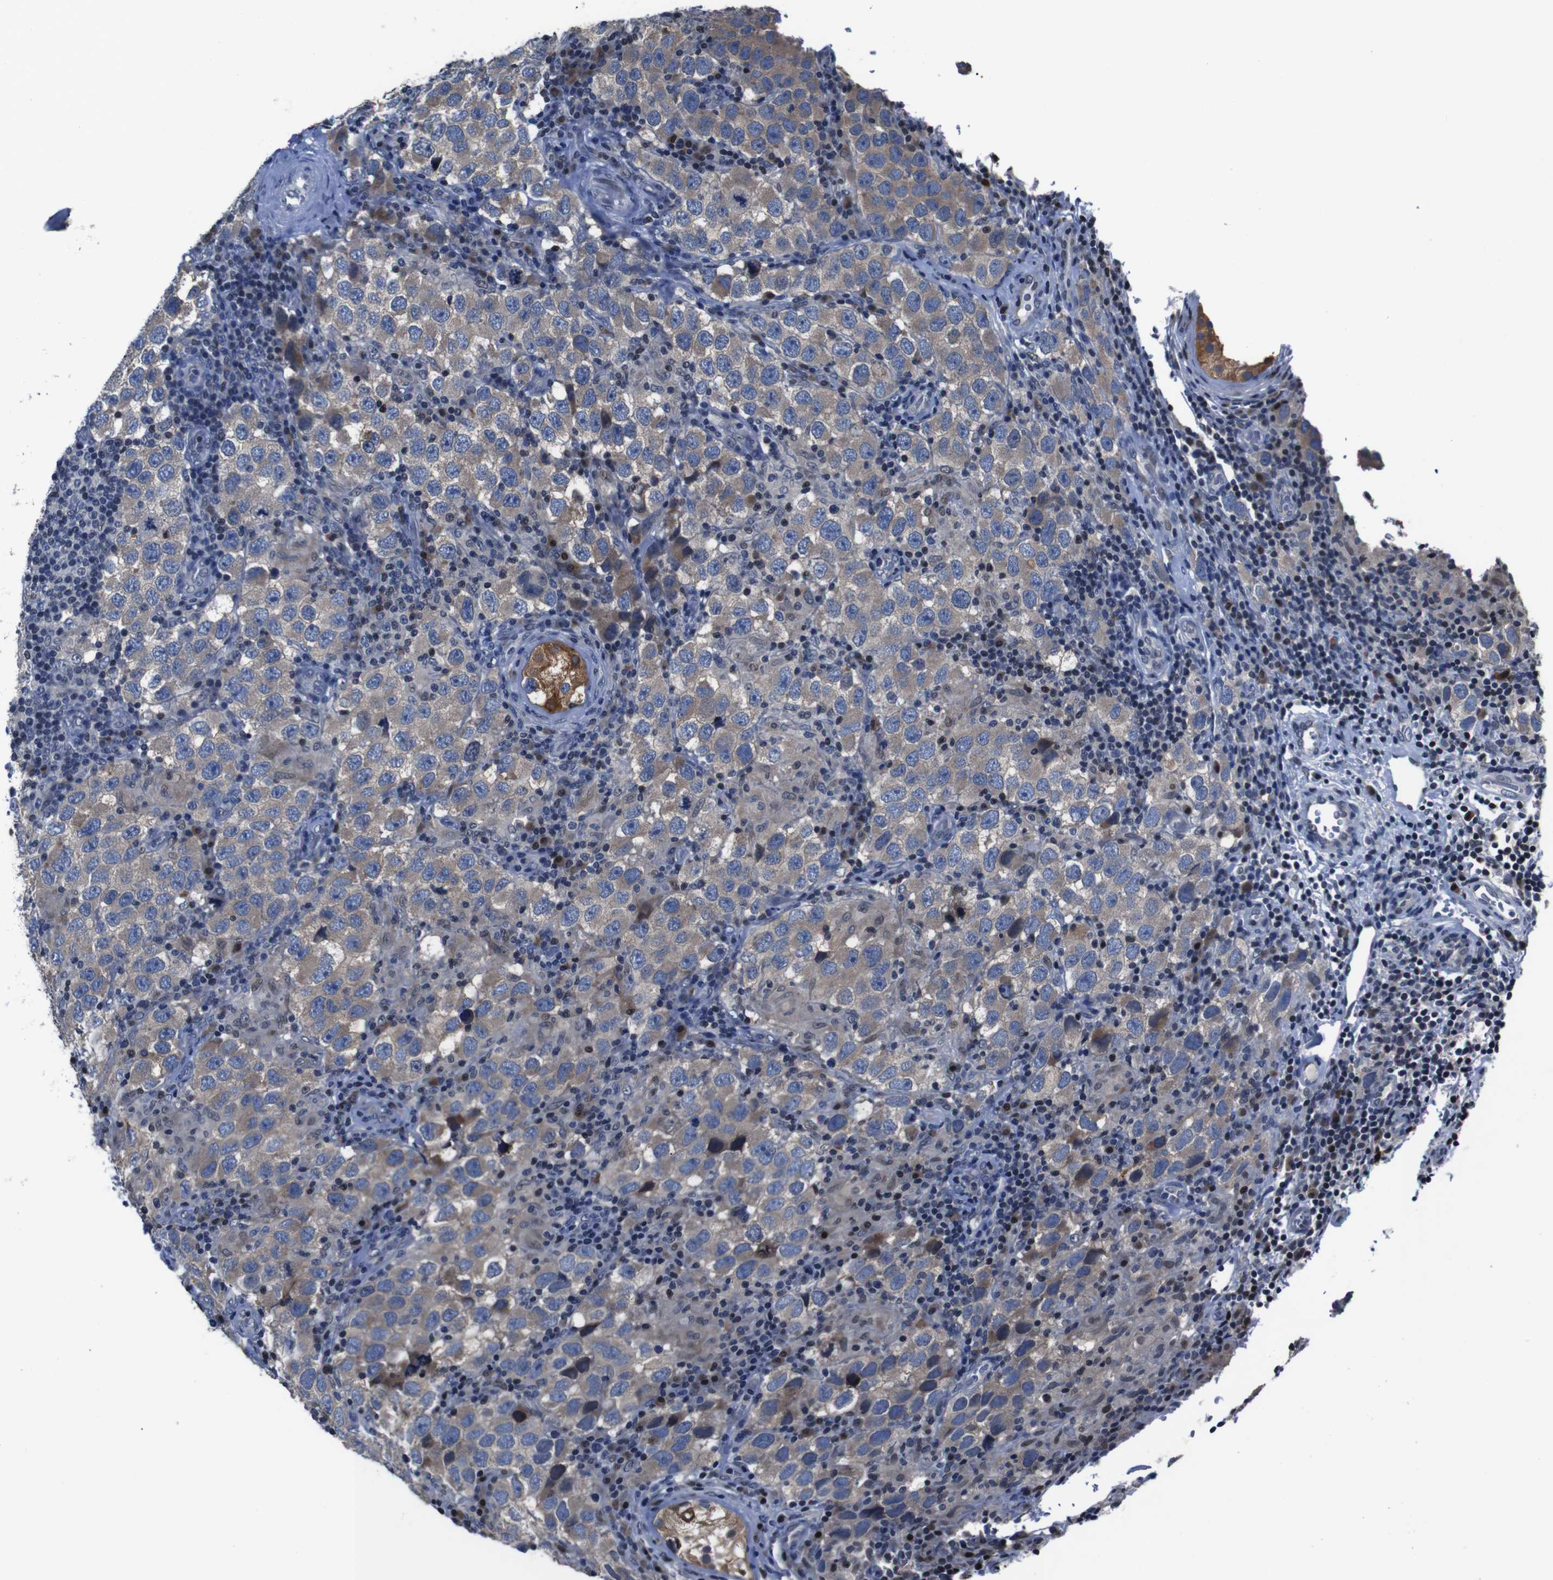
{"staining": {"intensity": "weak", "quantity": ">75%", "location": "cytoplasmic/membranous"}, "tissue": "testis cancer", "cell_type": "Tumor cells", "image_type": "cancer", "snomed": [{"axis": "morphology", "description": "Carcinoma, Embryonal, NOS"}, {"axis": "topography", "description": "Testis"}], "caption": "This photomicrograph exhibits testis cancer (embryonal carcinoma) stained with IHC to label a protein in brown. The cytoplasmic/membranous of tumor cells show weak positivity for the protein. Nuclei are counter-stained blue.", "gene": "SEMA4B", "patient": {"sex": "male", "age": 21}}